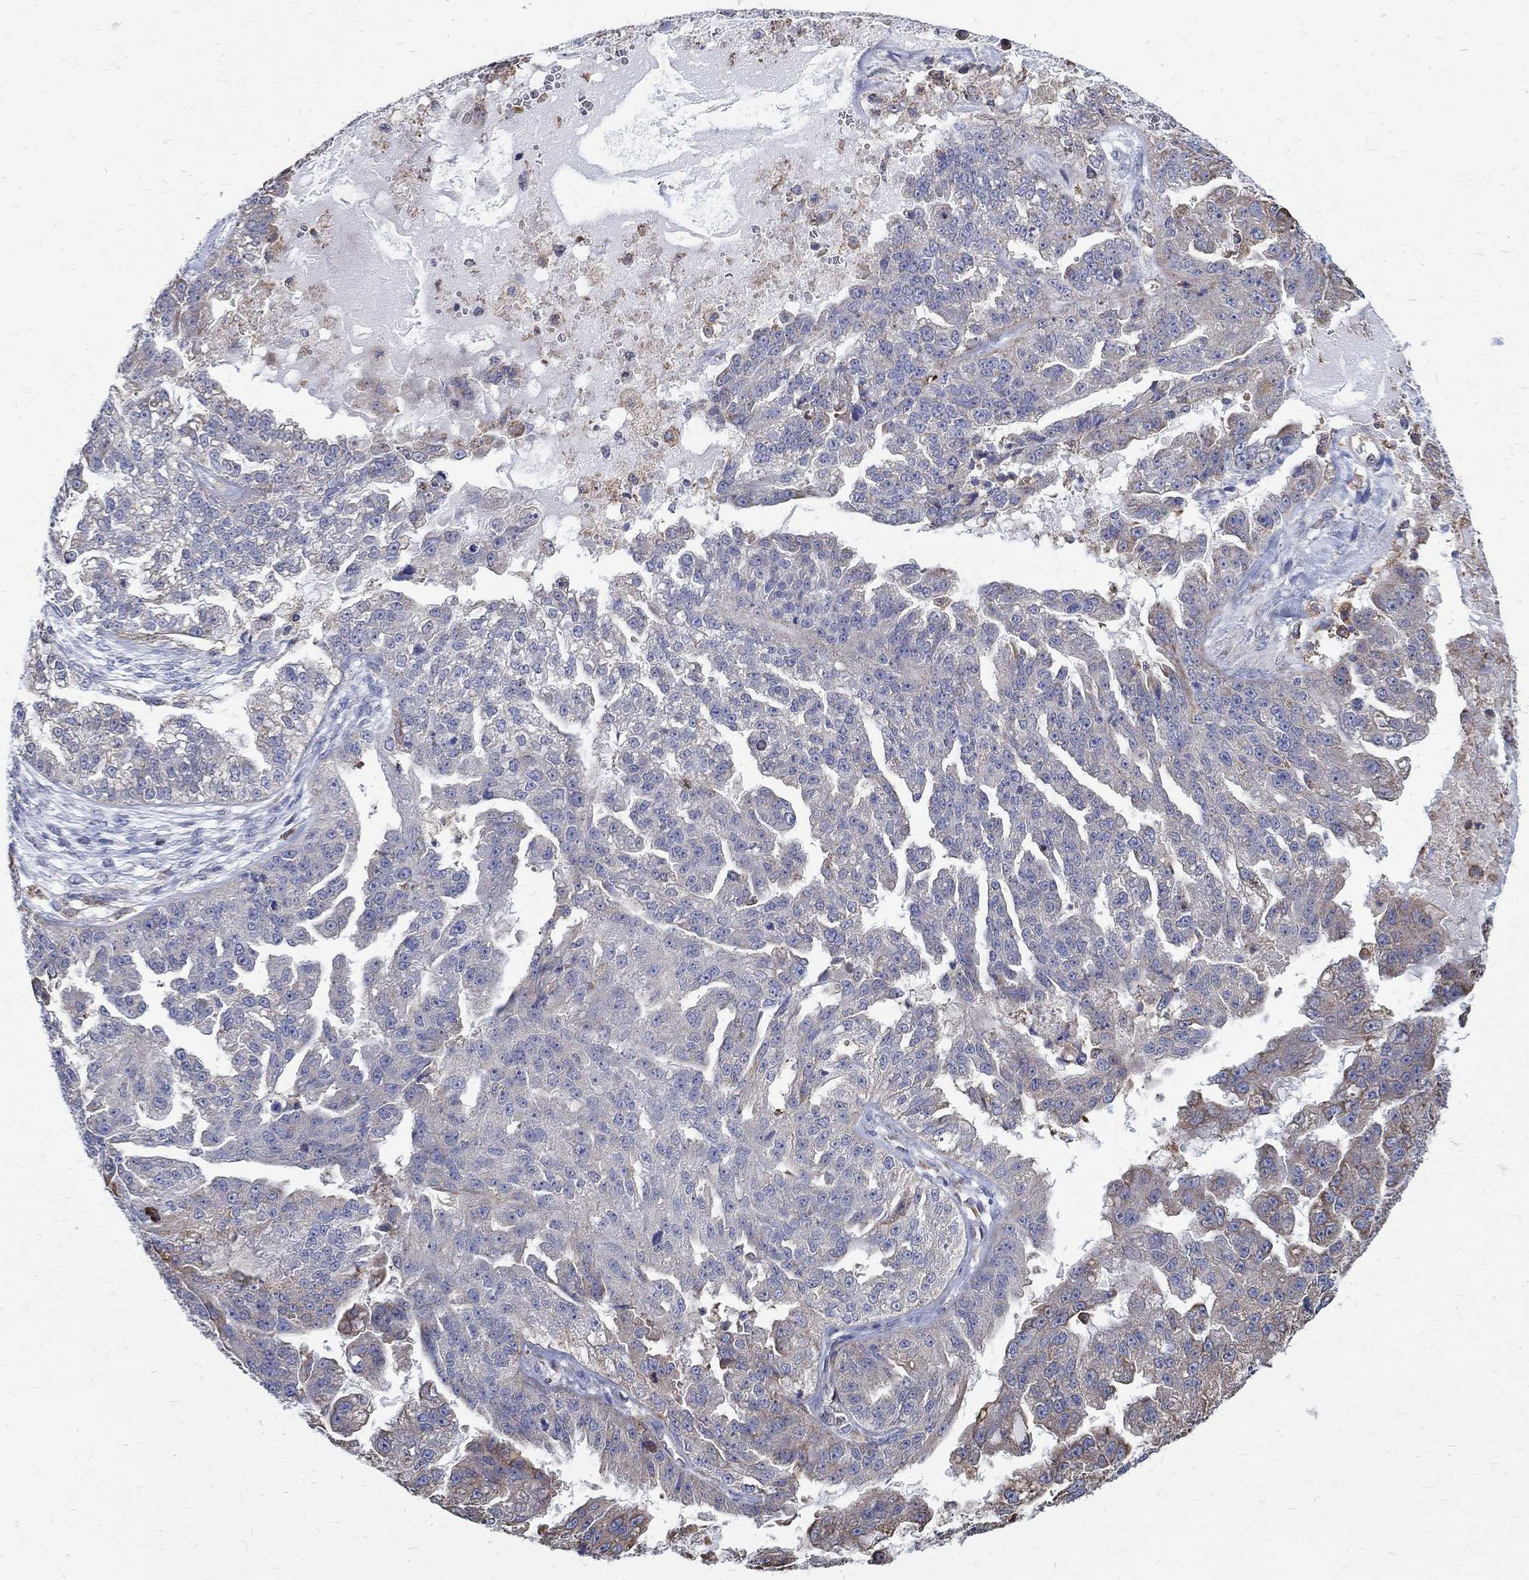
{"staining": {"intensity": "weak", "quantity": "<25%", "location": "cytoplasmic/membranous"}, "tissue": "ovarian cancer", "cell_type": "Tumor cells", "image_type": "cancer", "snomed": [{"axis": "morphology", "description": "Cystadenocarcinoma, serous, NOS"}, {"axis": "topography", "description": "Ovary"}], "caption": "There is no significant expression in tumor cells of ovarian cancer (serous cystadenocarcinoma). Nuclei are stained in blue.", "gene": "AGAP2", "patient": {"sex": "female", "age": 58}}